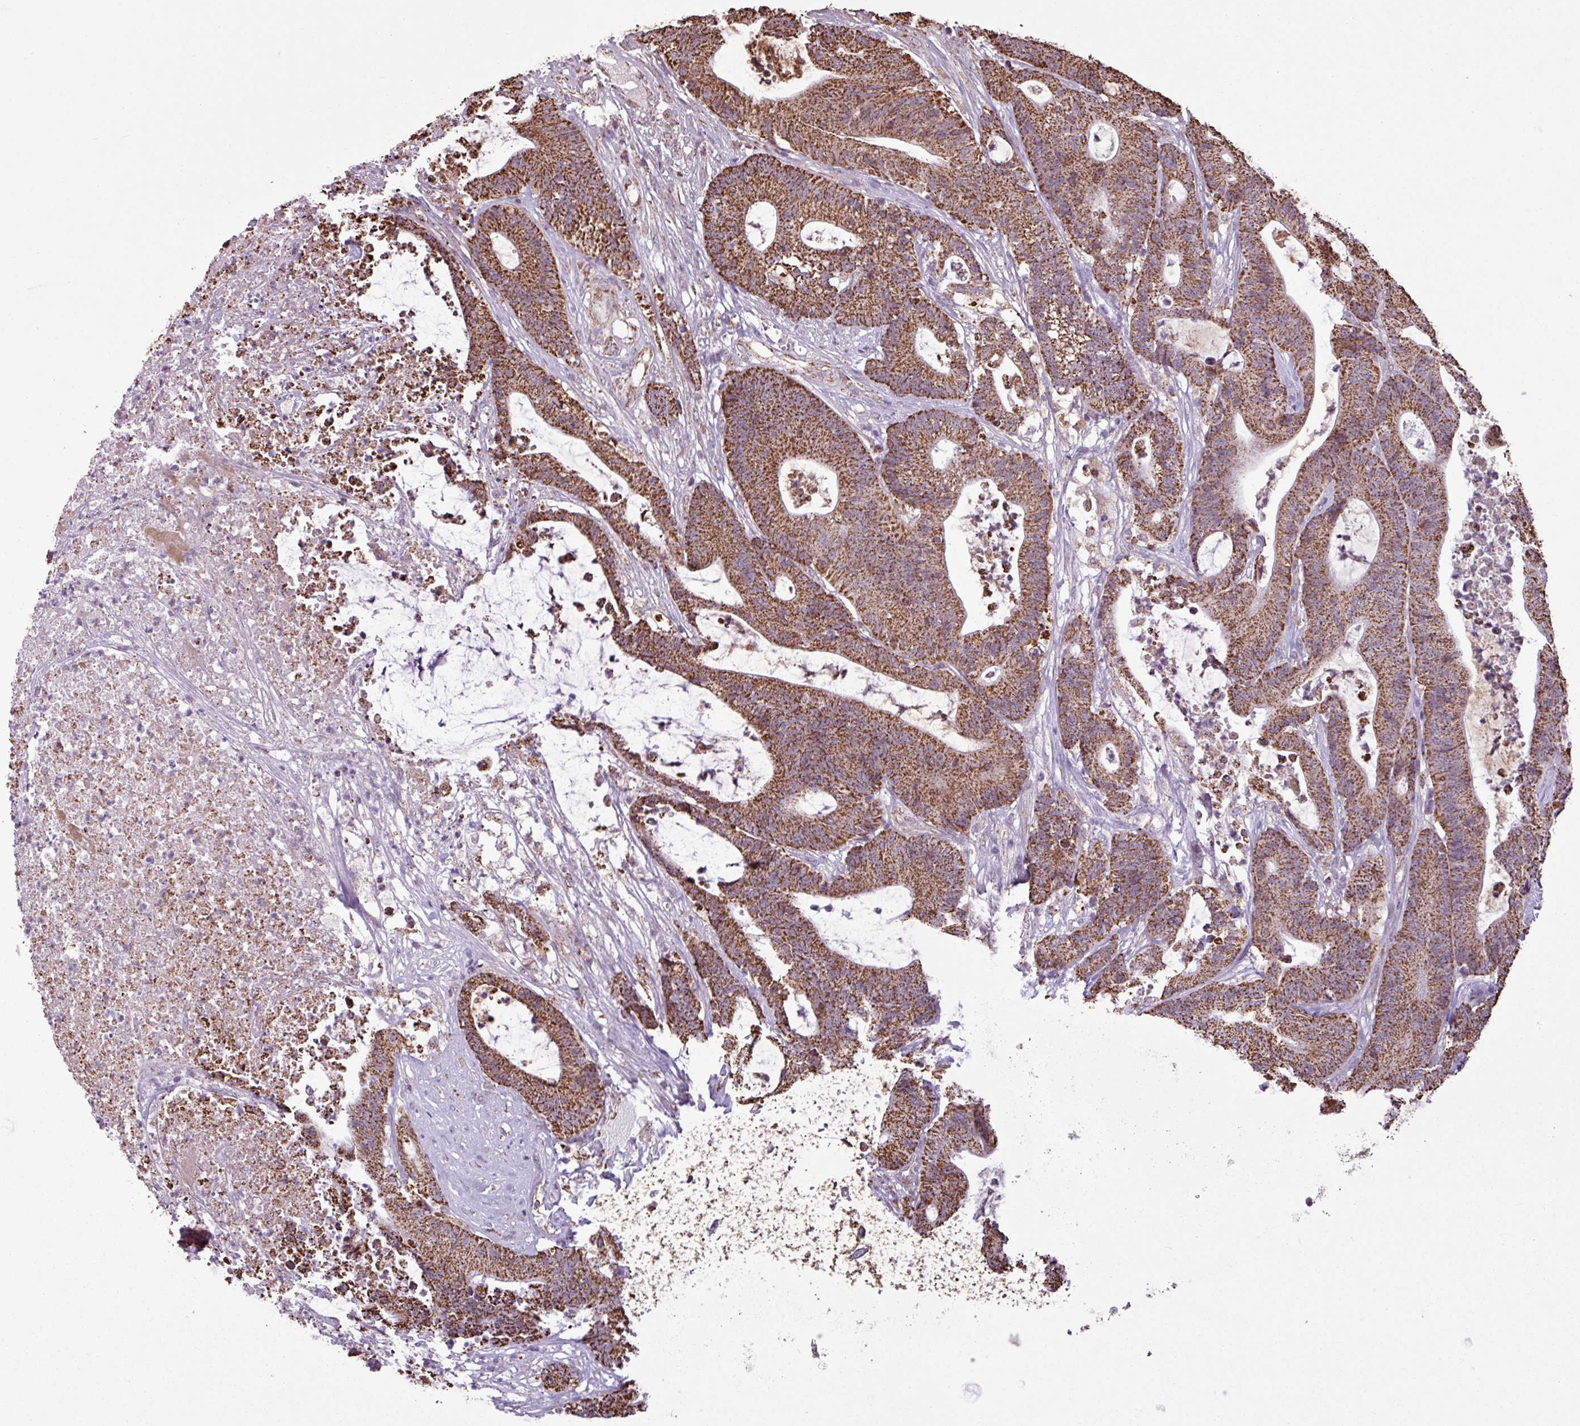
{"staining": {"intensity": "strong", "quantity": ">75%", "location": "cytoplasmic/membranous"}, "tissue": "colorectal cancer", "cell_type": "Tumor cells", "image_type": "cancer", "snomed": [{"axis": "morphology", "description": "Adenocarcinoma, NOS"}, {"axis": "topography", "description": "Colon"}], "caption": "A micrograph of colorectal cancer stained for a protein demonstrates strong cytoplasmic/membranous brown staining in tumor cells.", "gene": "ALG8", "patient": {"sex": "female", "age": 84}}